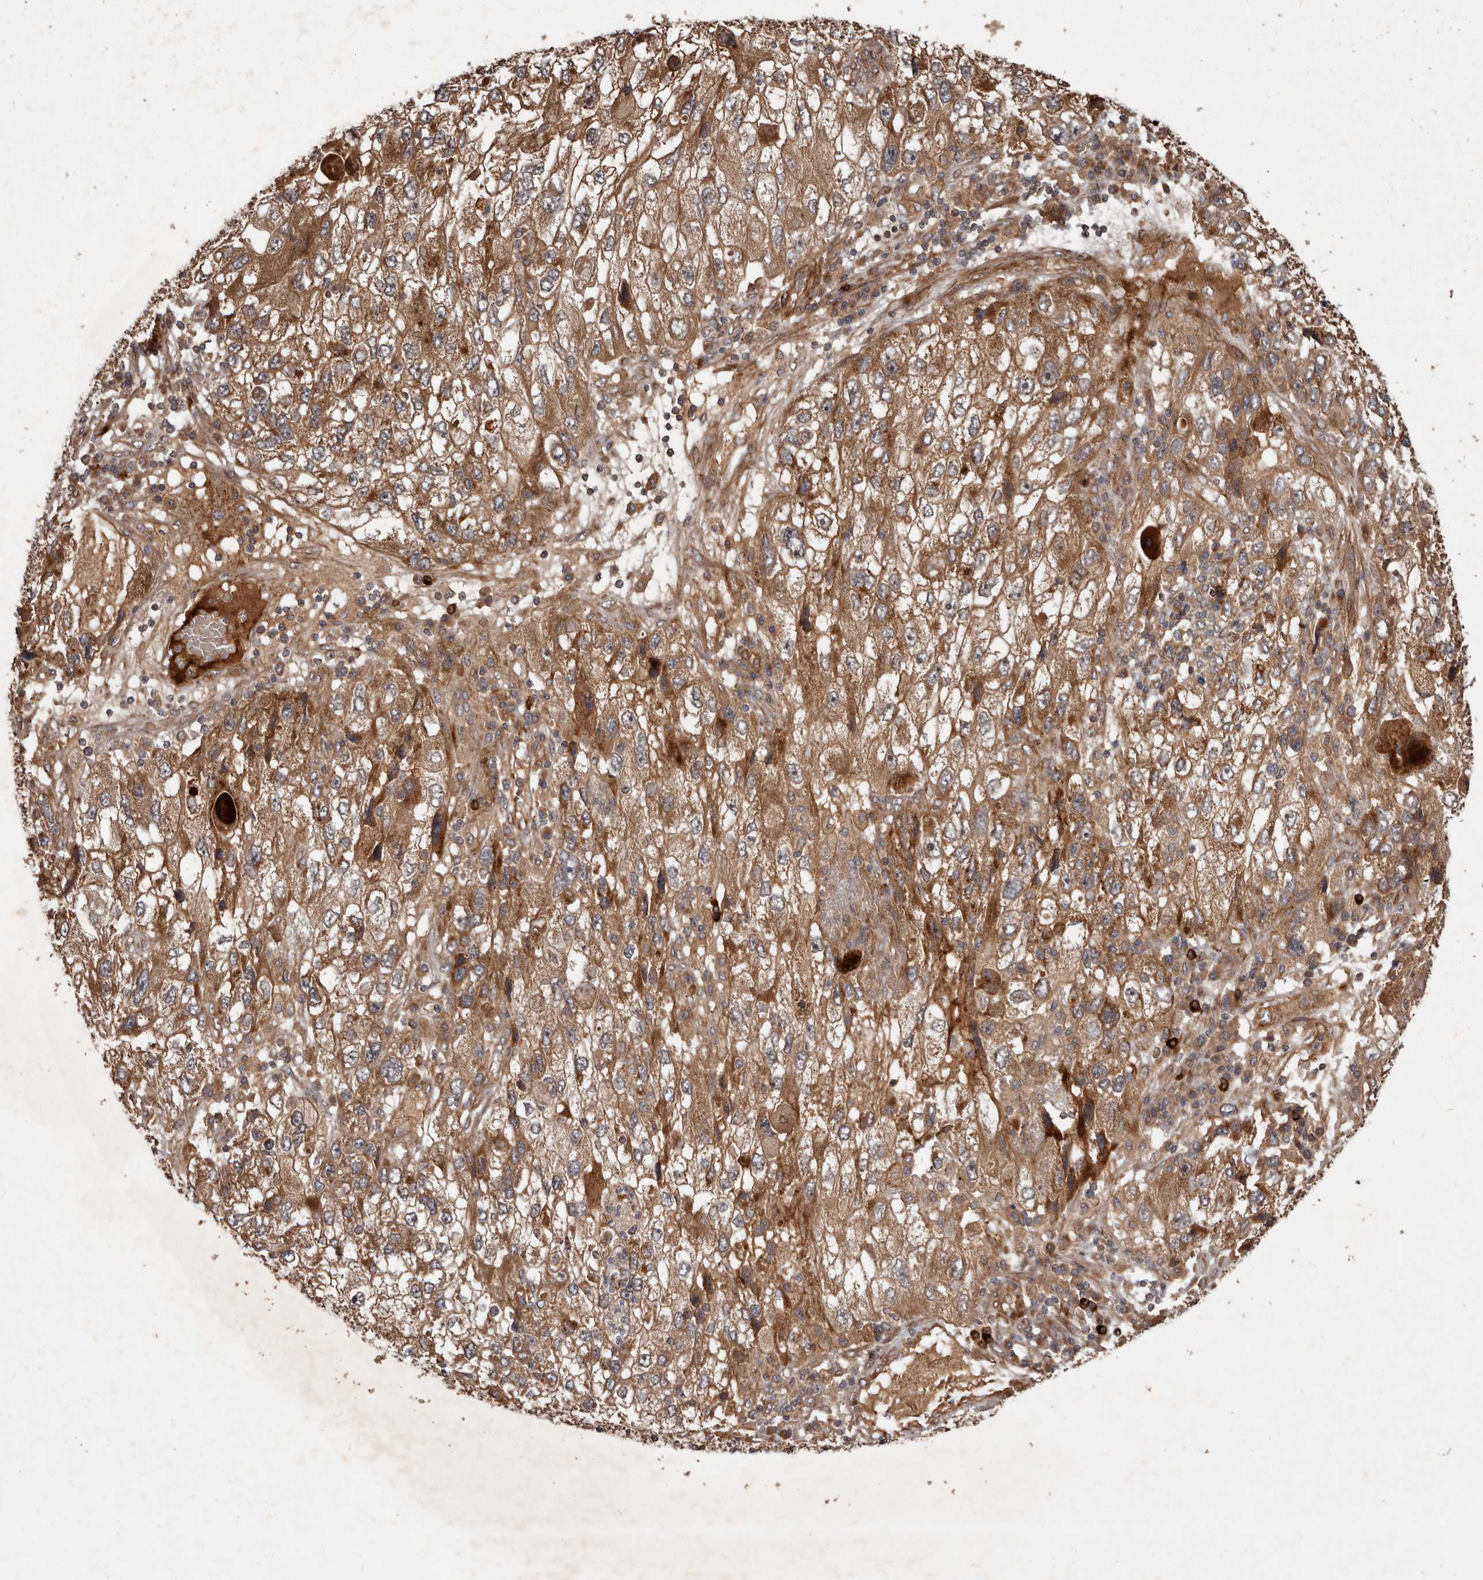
{"staining": {"intensity": "weak", "quantity": ">75%", "location": "cytoplasmic/membranous"}, "tissue": "endometrial cancer", "cell_type": "Tumor cells", "image_type": "cancer", "snomed": [{"axis": "morphology", "description": "Adenocarcinoma, NOS"}, {"axis": "topography", "description": "Endometrium"}], "caption": "Brown immunohistochemical staining in human endometrial adenocarcinoma shows weak cytoplasmic/membranous expression in about >75% of tumor cells.", "gene": "STK36", "patient": {"sex": "female", "age": 49}}